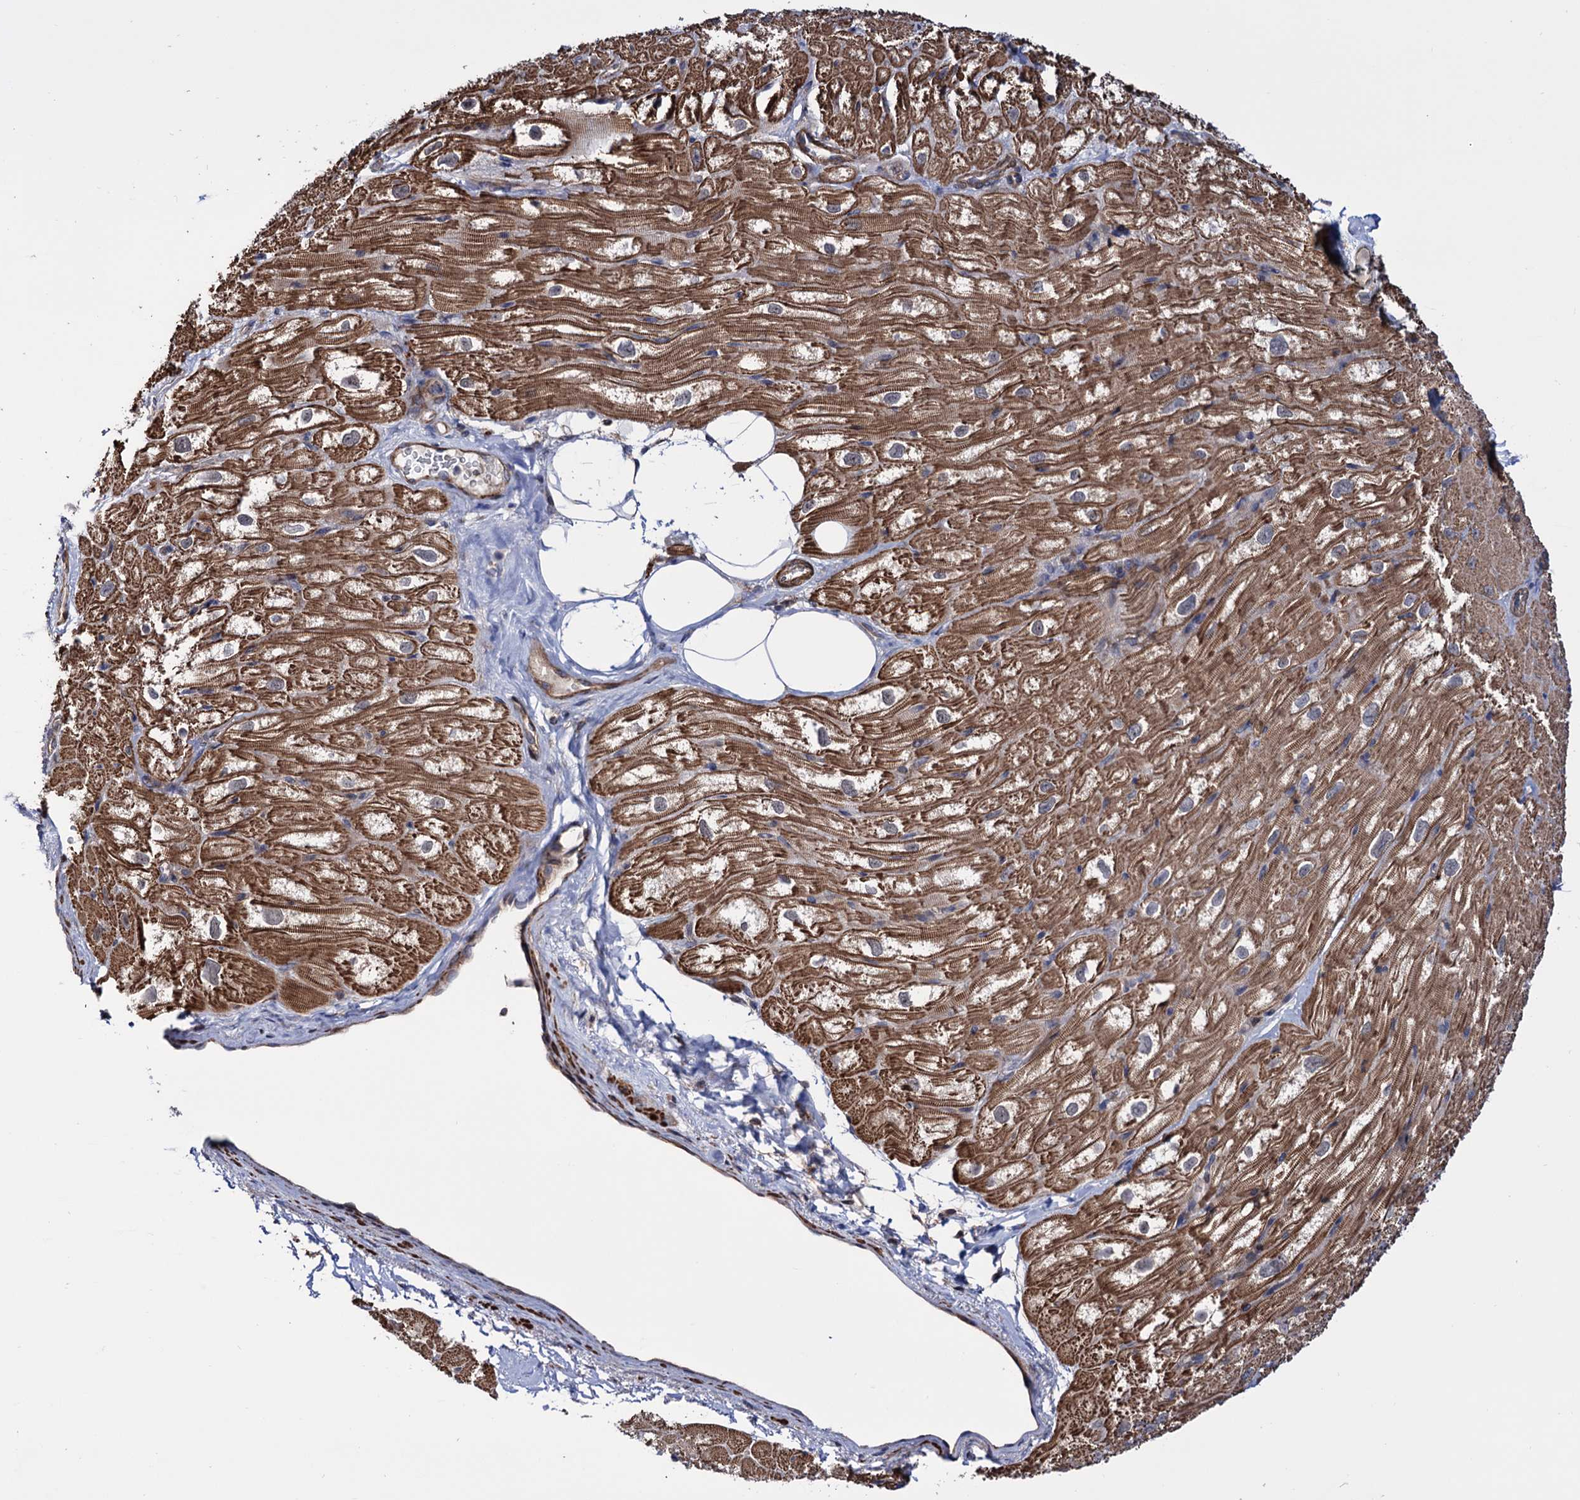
{"staining": {"intensity": "moderate", "quantity": ">75%", "location": "cytoplasmic/membranous"}, "tissue": "heart muscle", "cell_type": "Cardiomyocytes", "image_type": "normal", "snomed": [{"axis": "morphology", "description": "Normal tissue, NOS"}, {"axis": "topography", "description": "Heart"}], "caption": "IHC (DAB) staining of normal heart muscle displays moderate cytoplasmic/membranous protein staining in approximately >75% of cardiomyocytes. (DAB (3,3'-diaminobenzidine) IHC, brown staining for protein, blue staining for nuclei).", "gene": "FERMT2", "patient": {"sex": "male", "age": 50}}